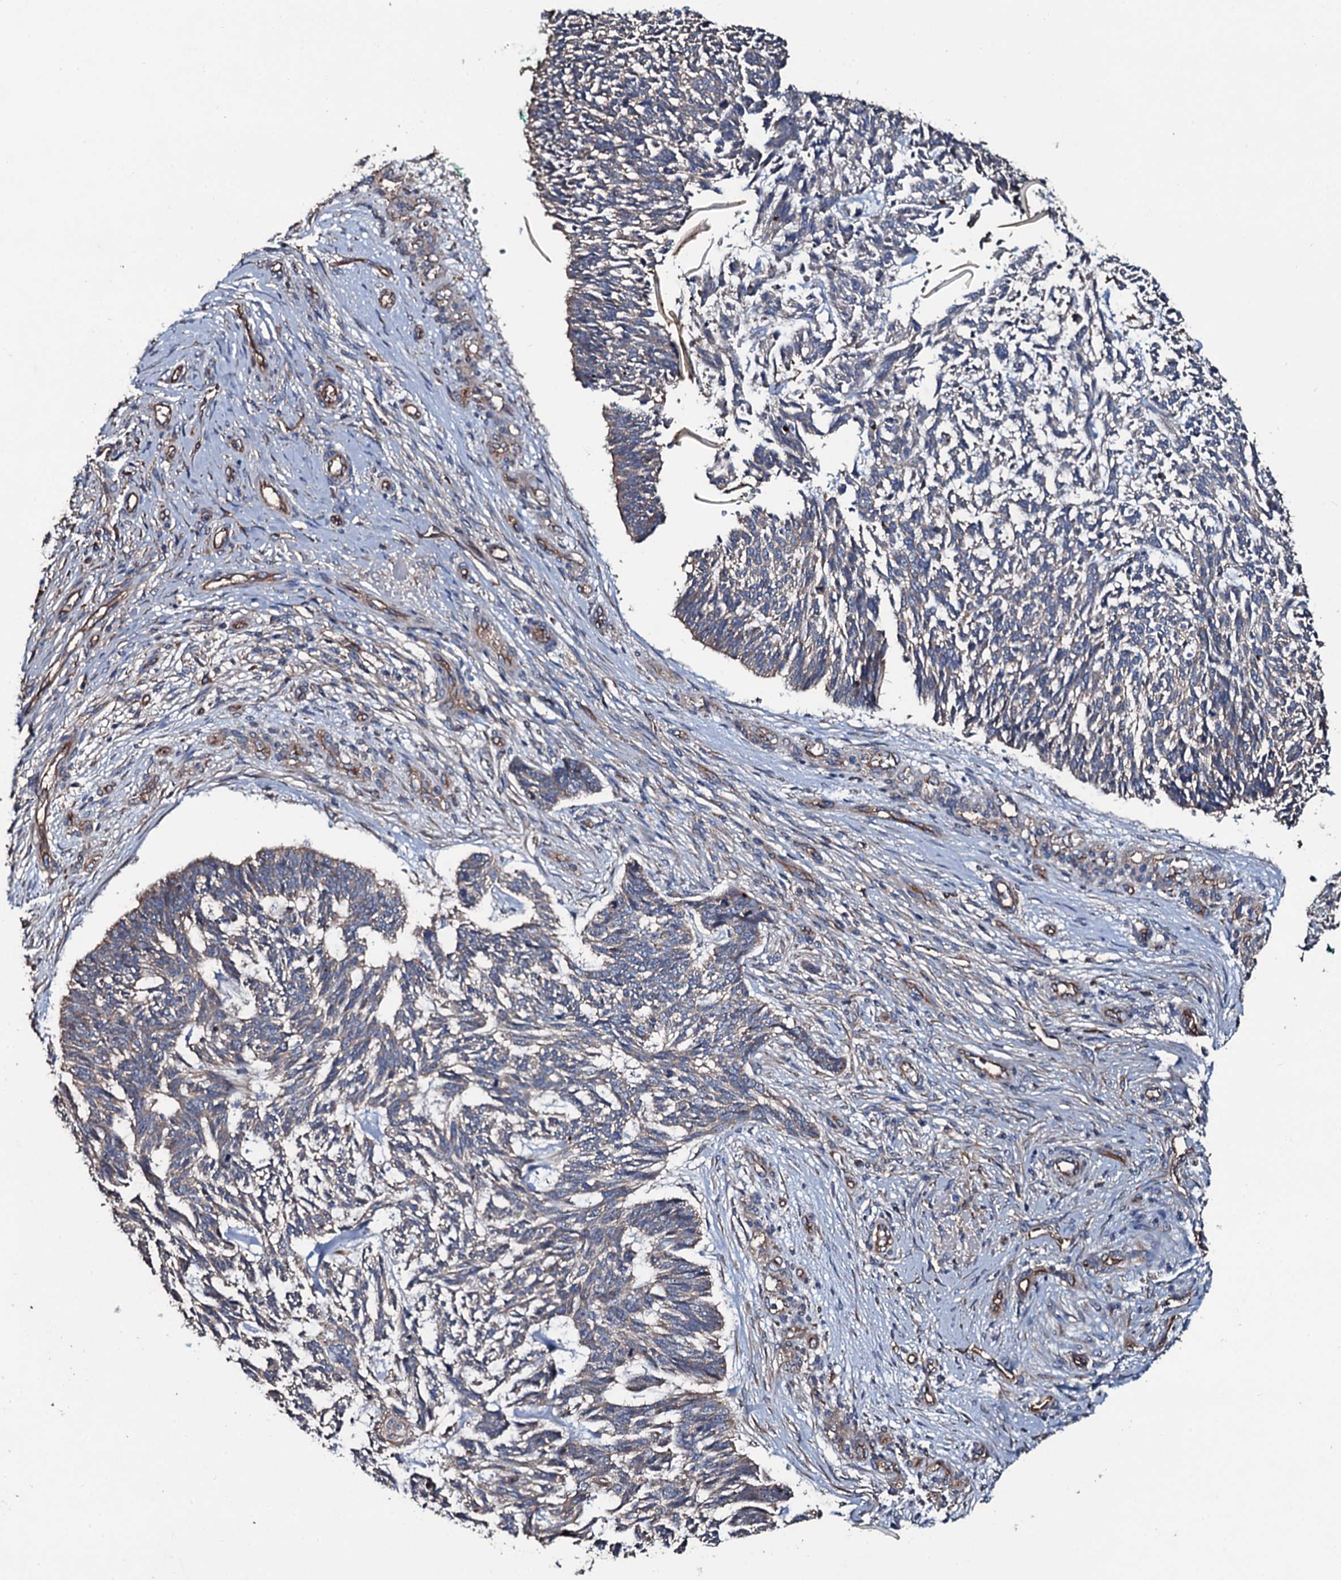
{"staining": {"intensity": "weak", "quantity": "25%-75%", "location": "cytoplasmic/membranous"}, "tissue": "skin cancer", "cell_type": "Tumor cells", "image_type": "cancer", "snomed": [{"axis": "morphology", "description": "Basal cell carcinoma"}, {"axis": "topography", "description": "Skin"}], "caption": "Protein staining of skin basal cell carcinoma tissue exhibits weak cytoplasmic/membranous staining in about 25%-75% of tumor cells.", "gene": "DMAC2", "patient": {"sex": "male", "age": 88}}